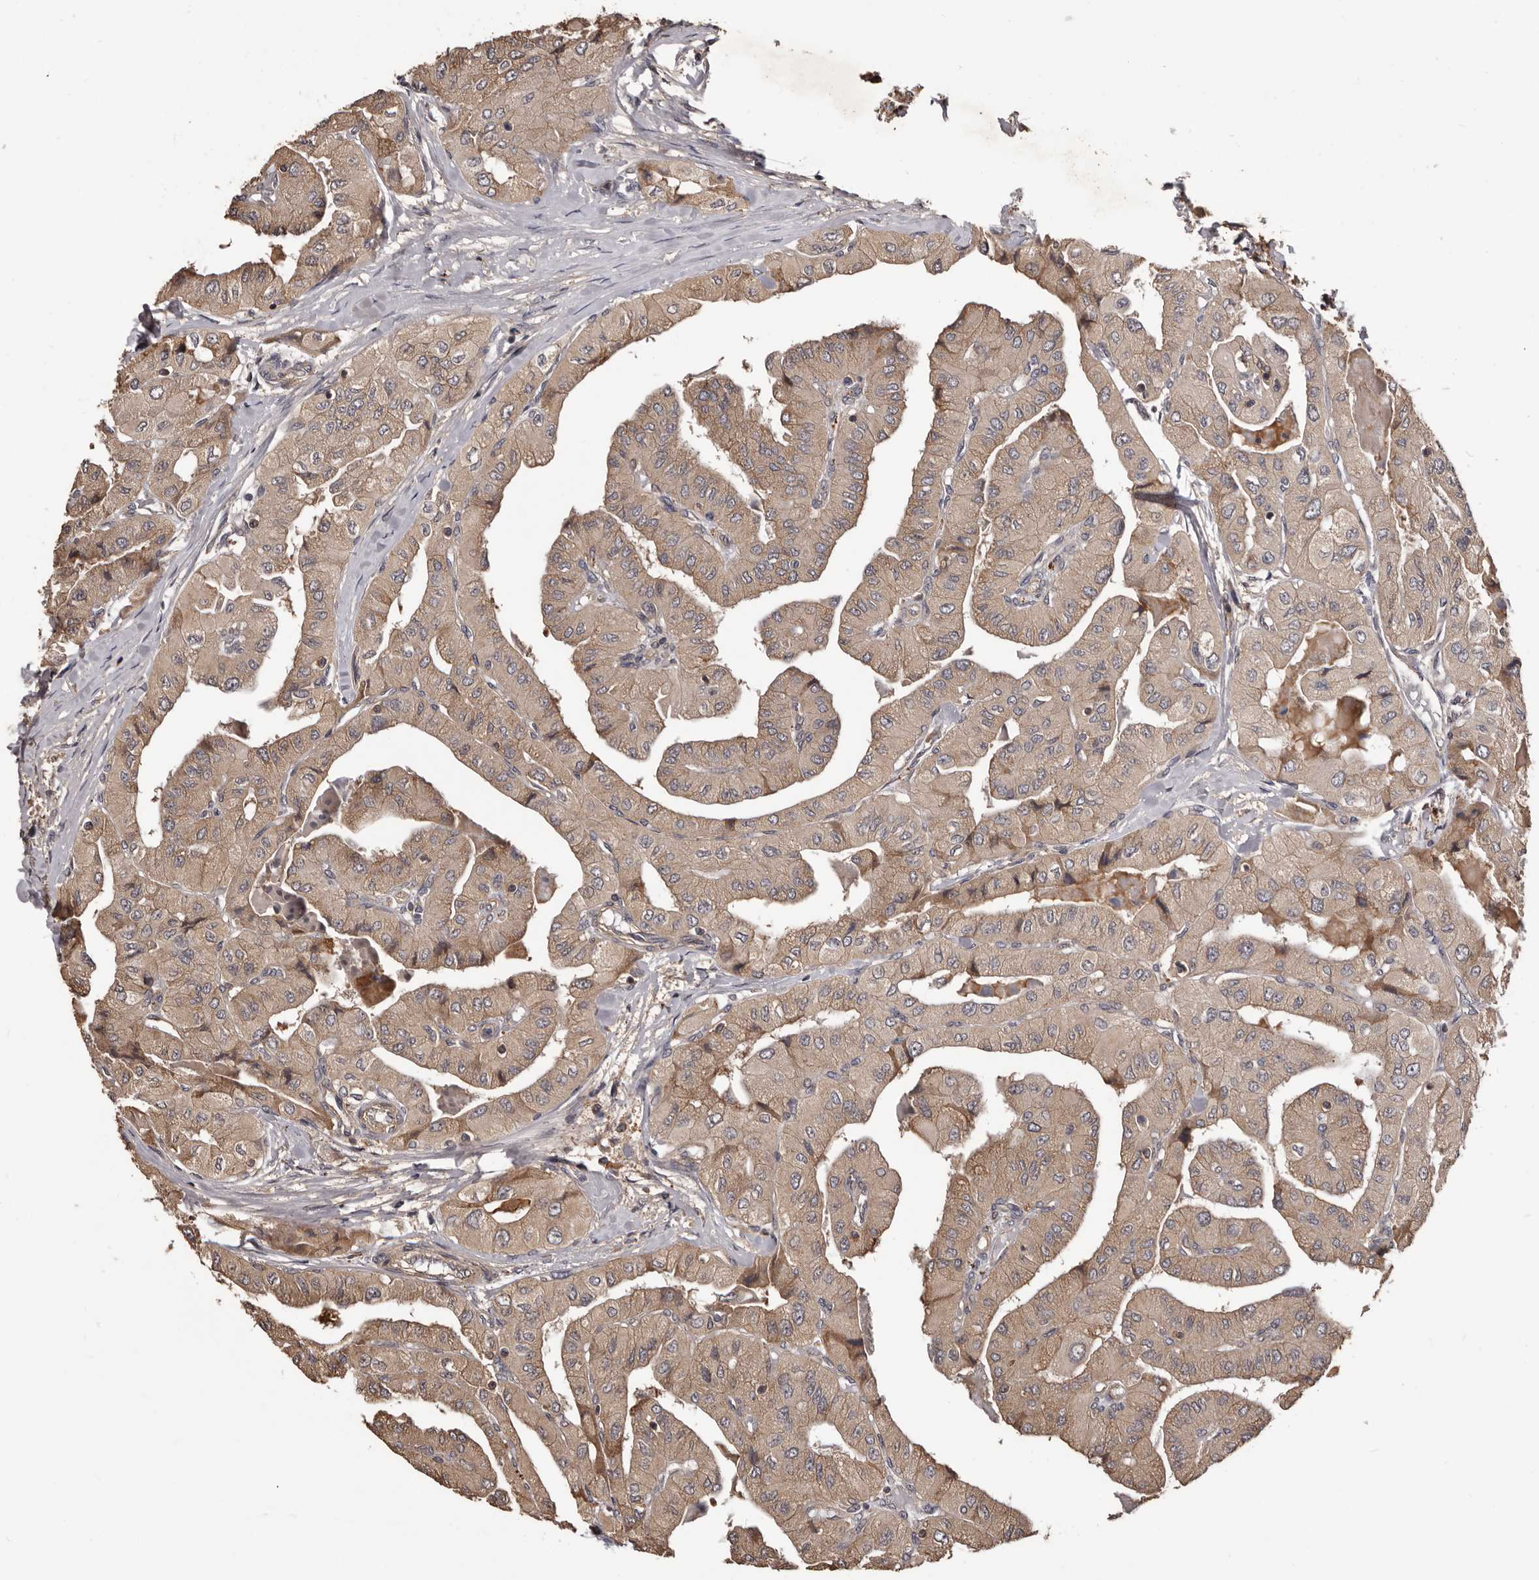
{"staining": {"intensity": "weak", "quantity": ">75%", "location": "cytoplasmic/membranous"}, "tissue": "thyroid cancer", "cell_type": "Tumor cells", "image_type": "cancer", "snomed": [{"axis": "morphology", "description": "Papillary adenocarcinoma, NOS"}, {"axis": "topography", "description": "Thyroid gland"}], "caption": "This is a histology image of immunohistochemistry (IHC) staining of papillary adenocarcinoma (thyroid), which shows weak positivity in the cytoplasmic/membranous of tumor cells.", "gene": "ADAMTS2", "patient": {"sex": "female", "age": 59}}